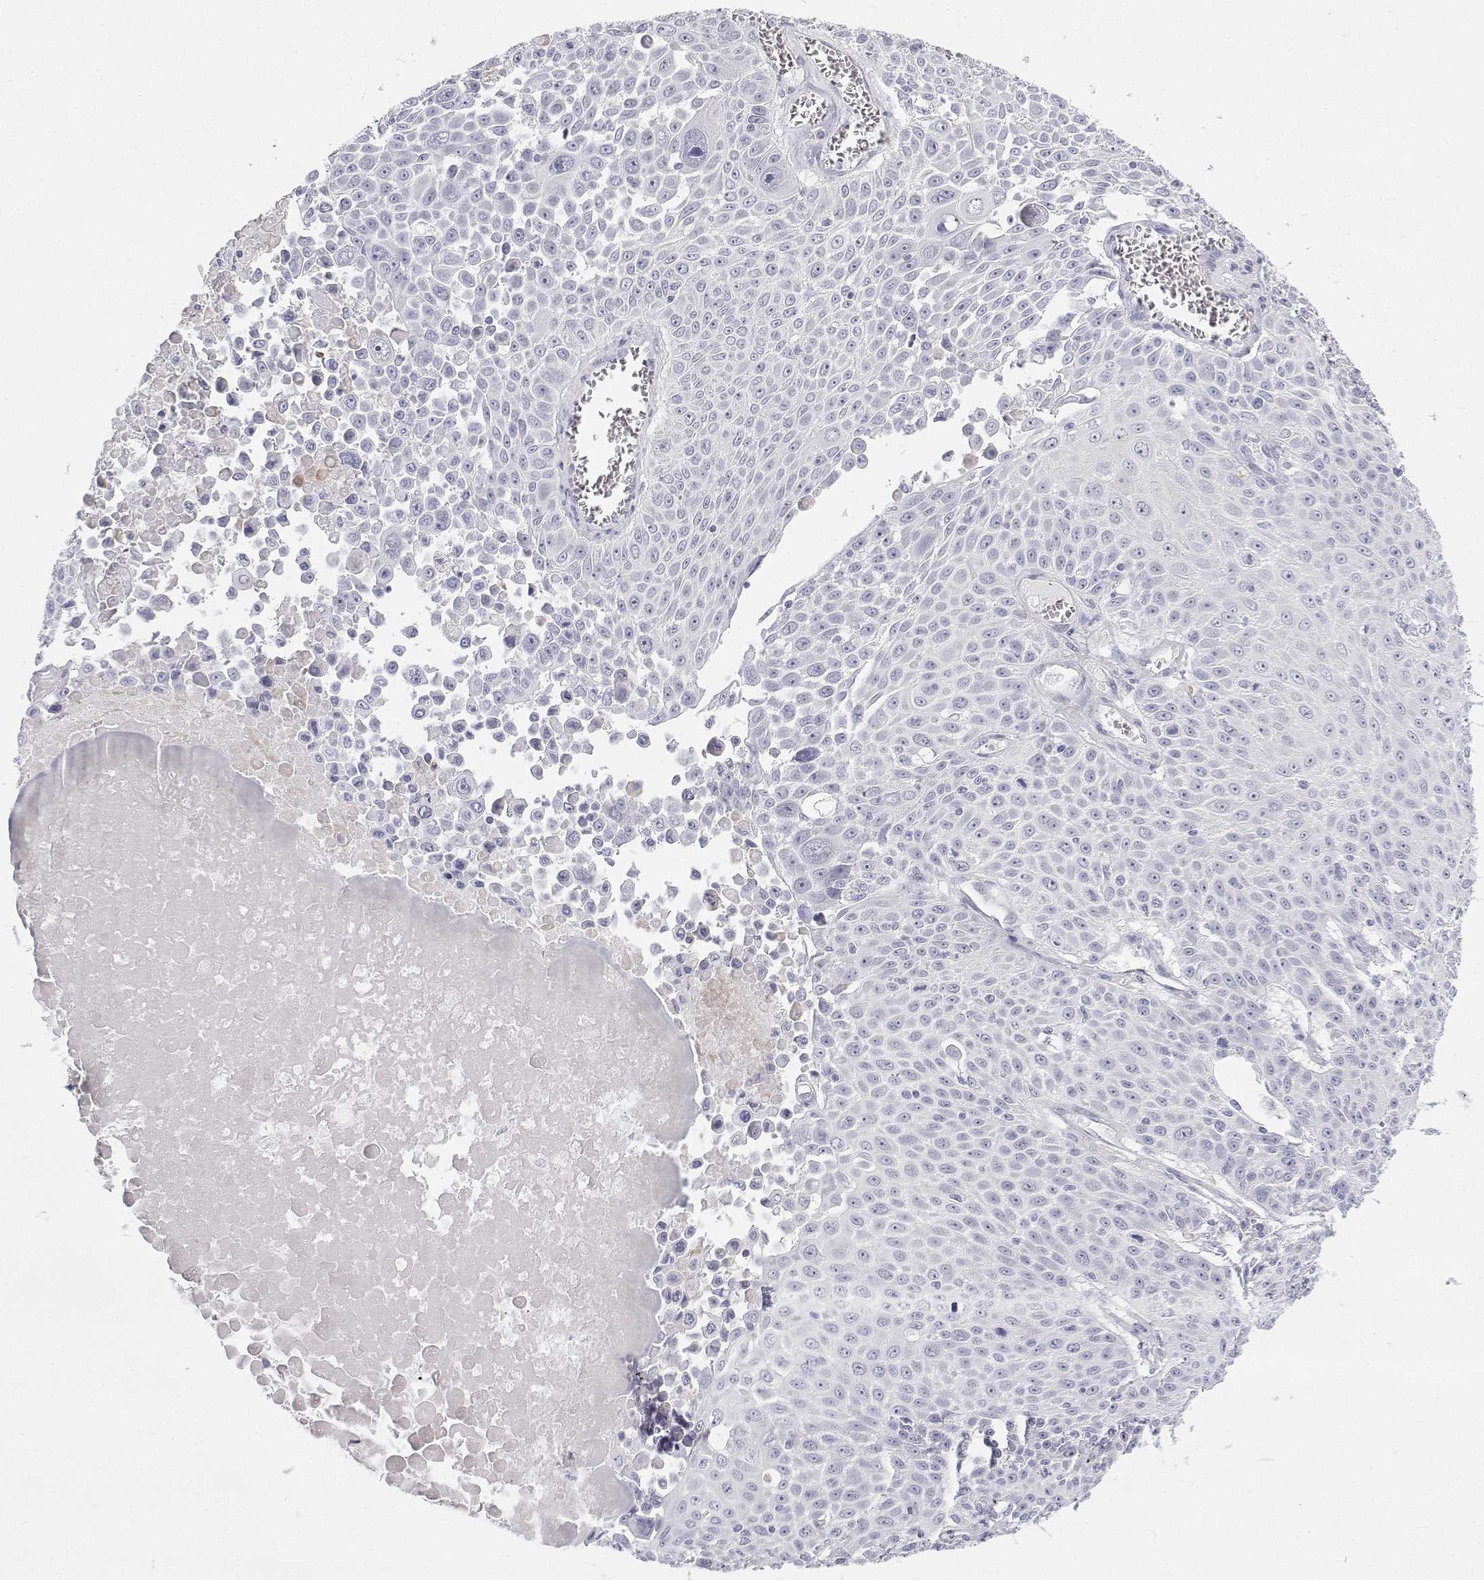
{"staining": {"intensity": "negative", "quantity": "none", "location": "none"}, "tissue": "lung cancer", "cell_type": "Tumor cells", "image_type": "cancer", "snomed": [{"axis": "morphology", "description": "Squamous cell carcinoma, NOS"}, {"axis": "morphology", "description": "Squamous cell carcinoma, metastatic, NOS"}, {"axis": "topography", "description": "Lymph node"}, {"axis": "topography", "description": "Lung"}], "caption": "DAB immunohistochemical staining of metastatic squamous cell carcinoma (lung) exhibits no significant expression in tumor cells.", "gene": "TTN", "patient": {"sex": "female", "age": 62}}